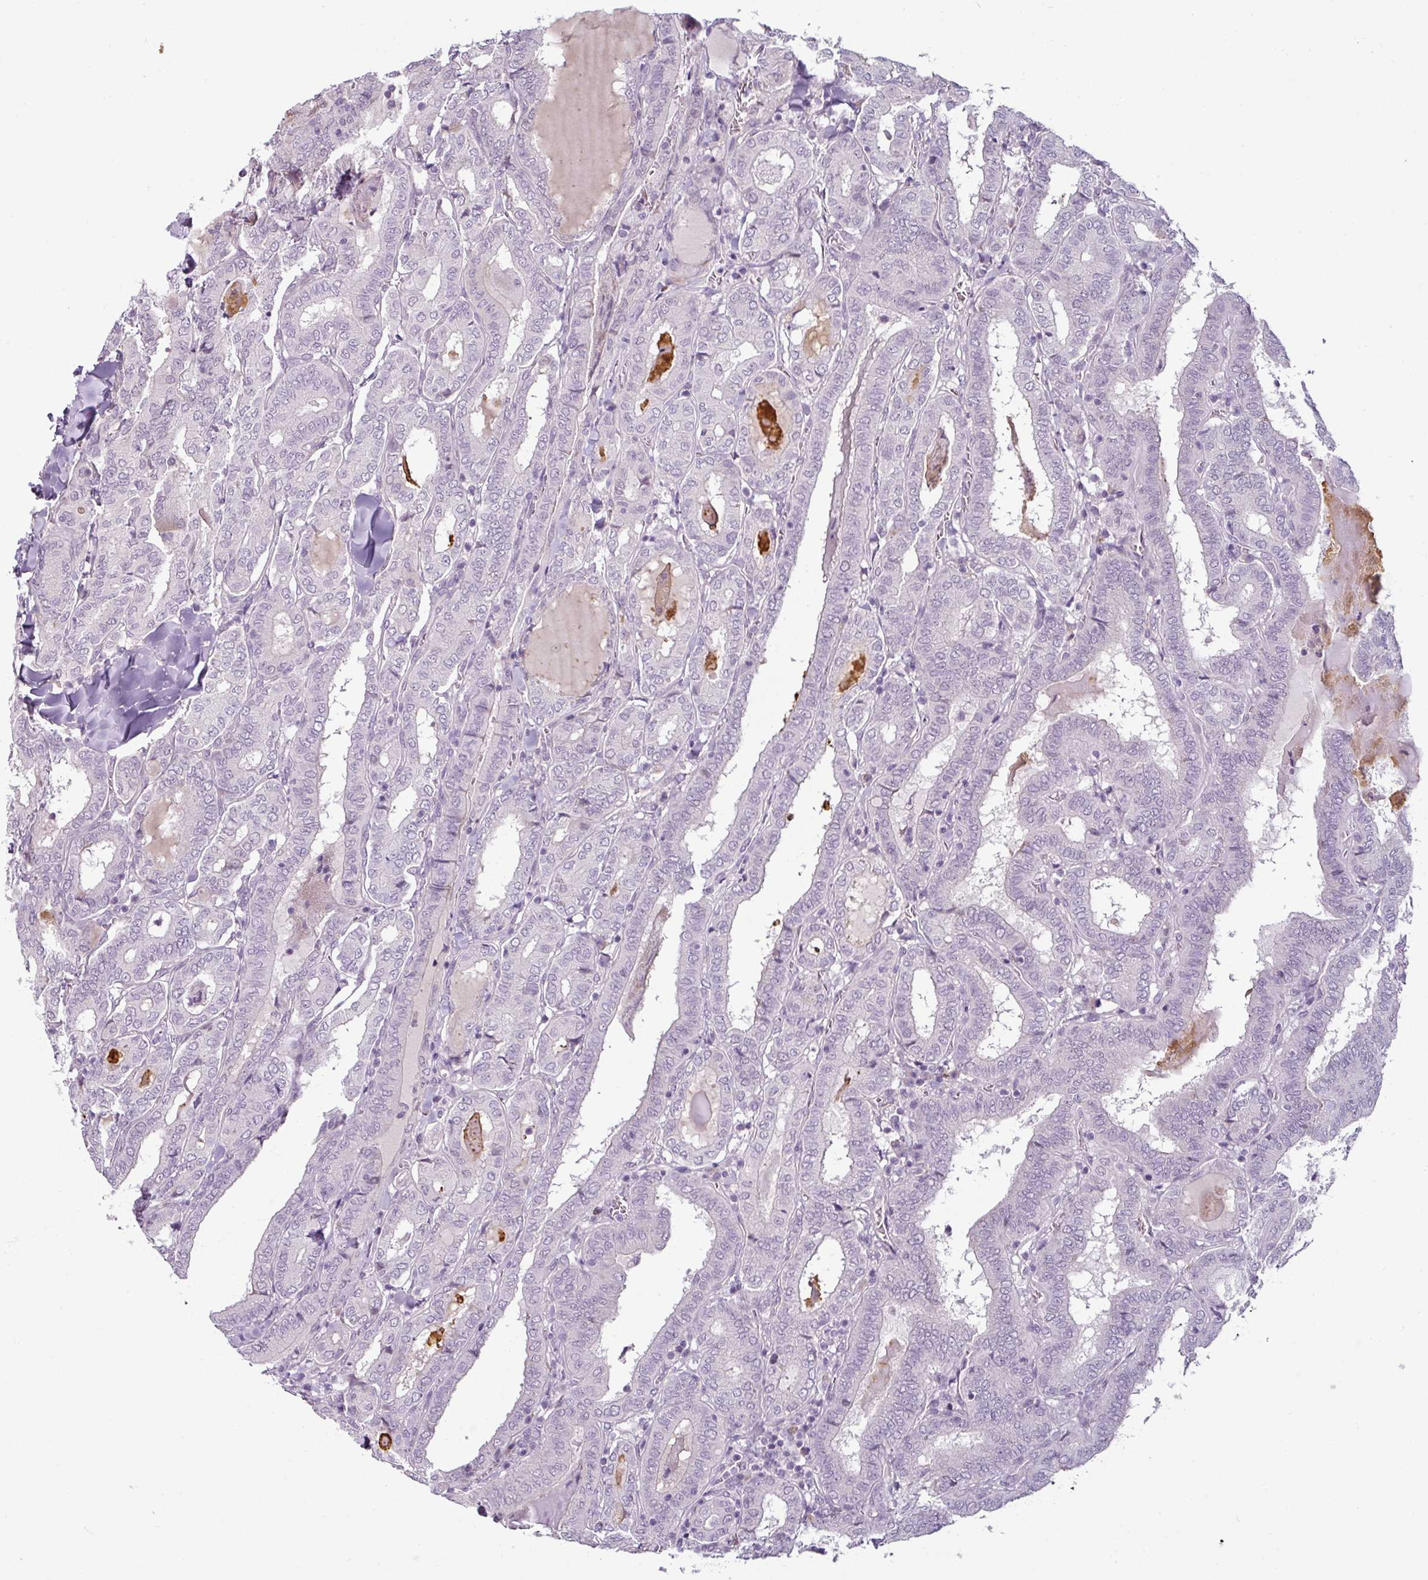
{"staining": {"intensity": "negative", "quantity": "none", "location": "none"}, "tissue": "thyroid cancer", "cell_type": "Tumor cells", "image_type": "cancer", "snomed": [{"axis": "morphology", "description": "Papillary adenocarcinoma, NOS"}, {"axis": "topography", "description": "Thyroid gland"}], "caption": "Human thyroid cancer stained for a protein using immunohistochemistry (IHC) displays no staining in tumor cells.", "gene": "OR52D1", "patient": {"sex": "female", "age": 72}}